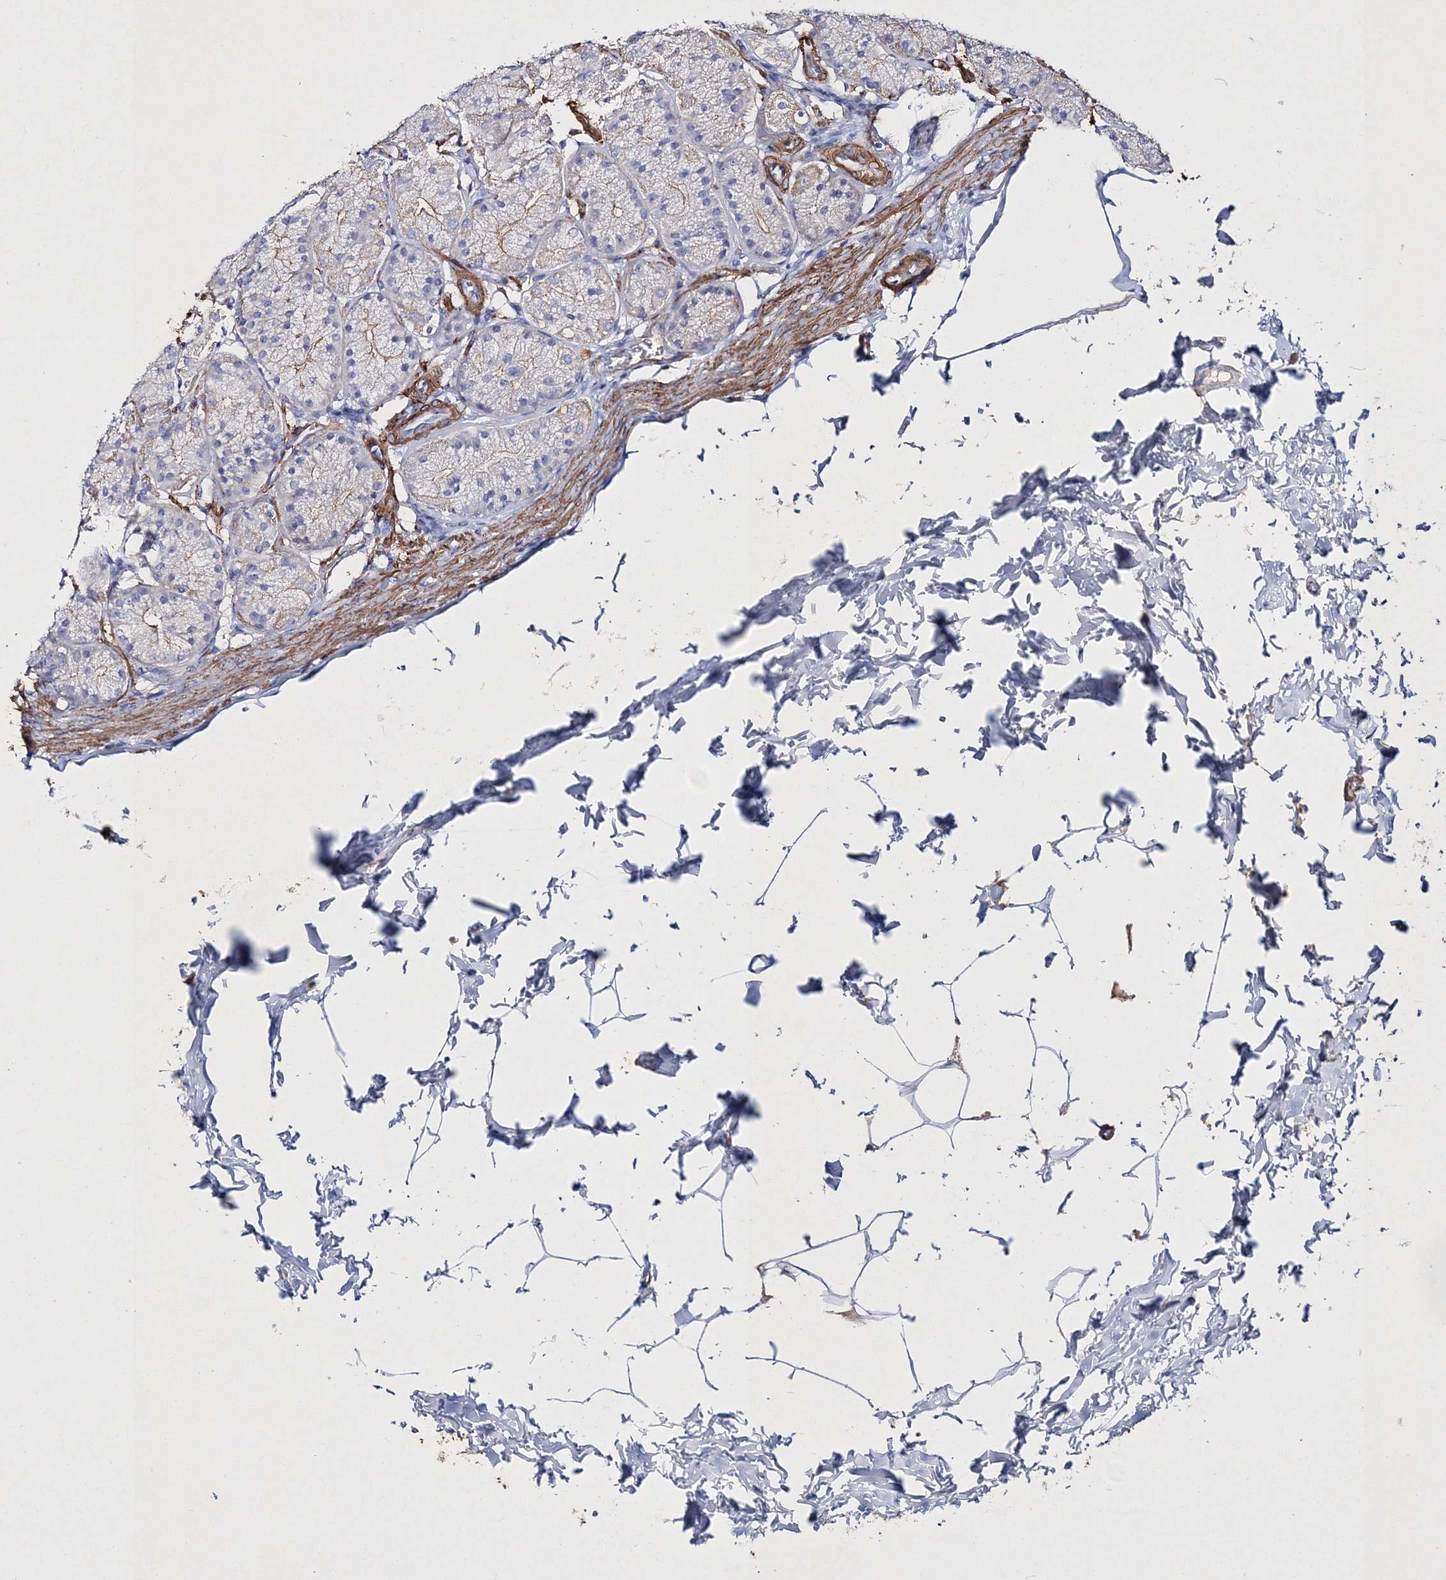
{"staining": {"intensity": "weak", "quantity": "<25%", "location": "cytoplasmic/membranous"}, "tissue": "stomach", "cell_type": "Glandular cells", "image_type": "normal", "snomed": [{"axis": "morphology", "description": "Normal tissue, NOS"}, {"axis": "topography", "description": "Stomach"}], "caption": "A high-resolution image shows IHC staining of normal stomach, which shows no significant expression in glandular cells. (Brightfield microscopy of DAB (3,3'-diaminobenzidine) immunohistochemistry at high magnification).", "gene": "RTN2", "patient": {"sex": "male", "age": 42}}